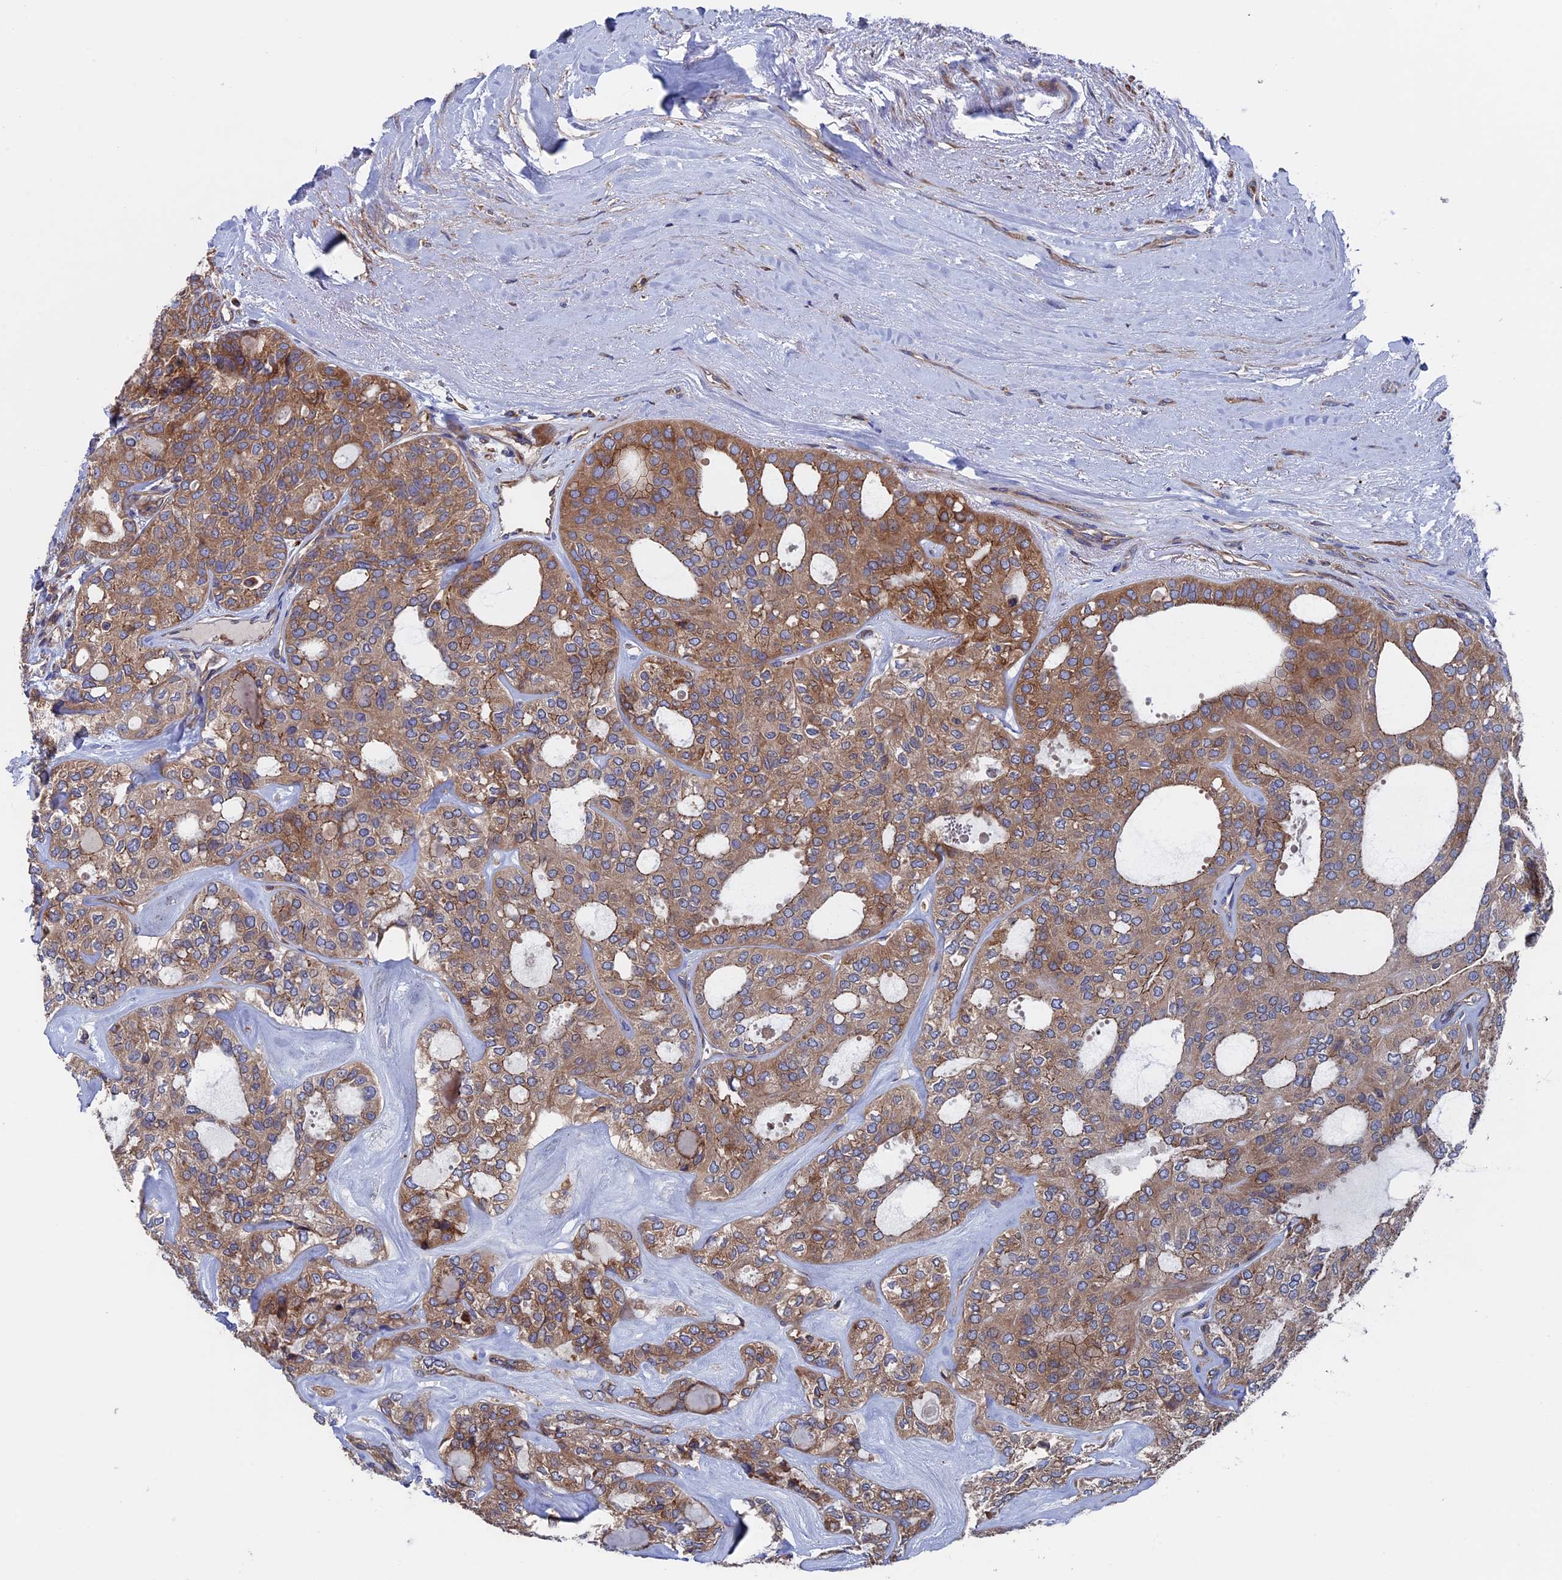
{"staining": {"intensity": "moderate", "quantity": ">75%", "location": "cytoplasmic/membranous"}, "tissue": "thyroid cancer", "cell_type": "Tumor cells", "image_type": "cancer", "snomed": [{"axis": "morphology", "description": "Follicular adenoma carcinoma, NOS"}, {"axis": "topography", "description": "Thyroid gland"}], "caption": "Immunohistochemistry staining of thyroid cancer, which exhibits medium levels of moderate cytoplasmic/membranous staining in about >75% of tumor cells indicating moderate cytoplasmic/membranous protein positivity. The staining was performed using DAB (3,3'-diaminobenzidine) (brown) for protein detection and nuclei were counterstained in hematoxylin (blue).", "gene": "DNAJC3", "patient": {"sex": "male", "age": 75}}